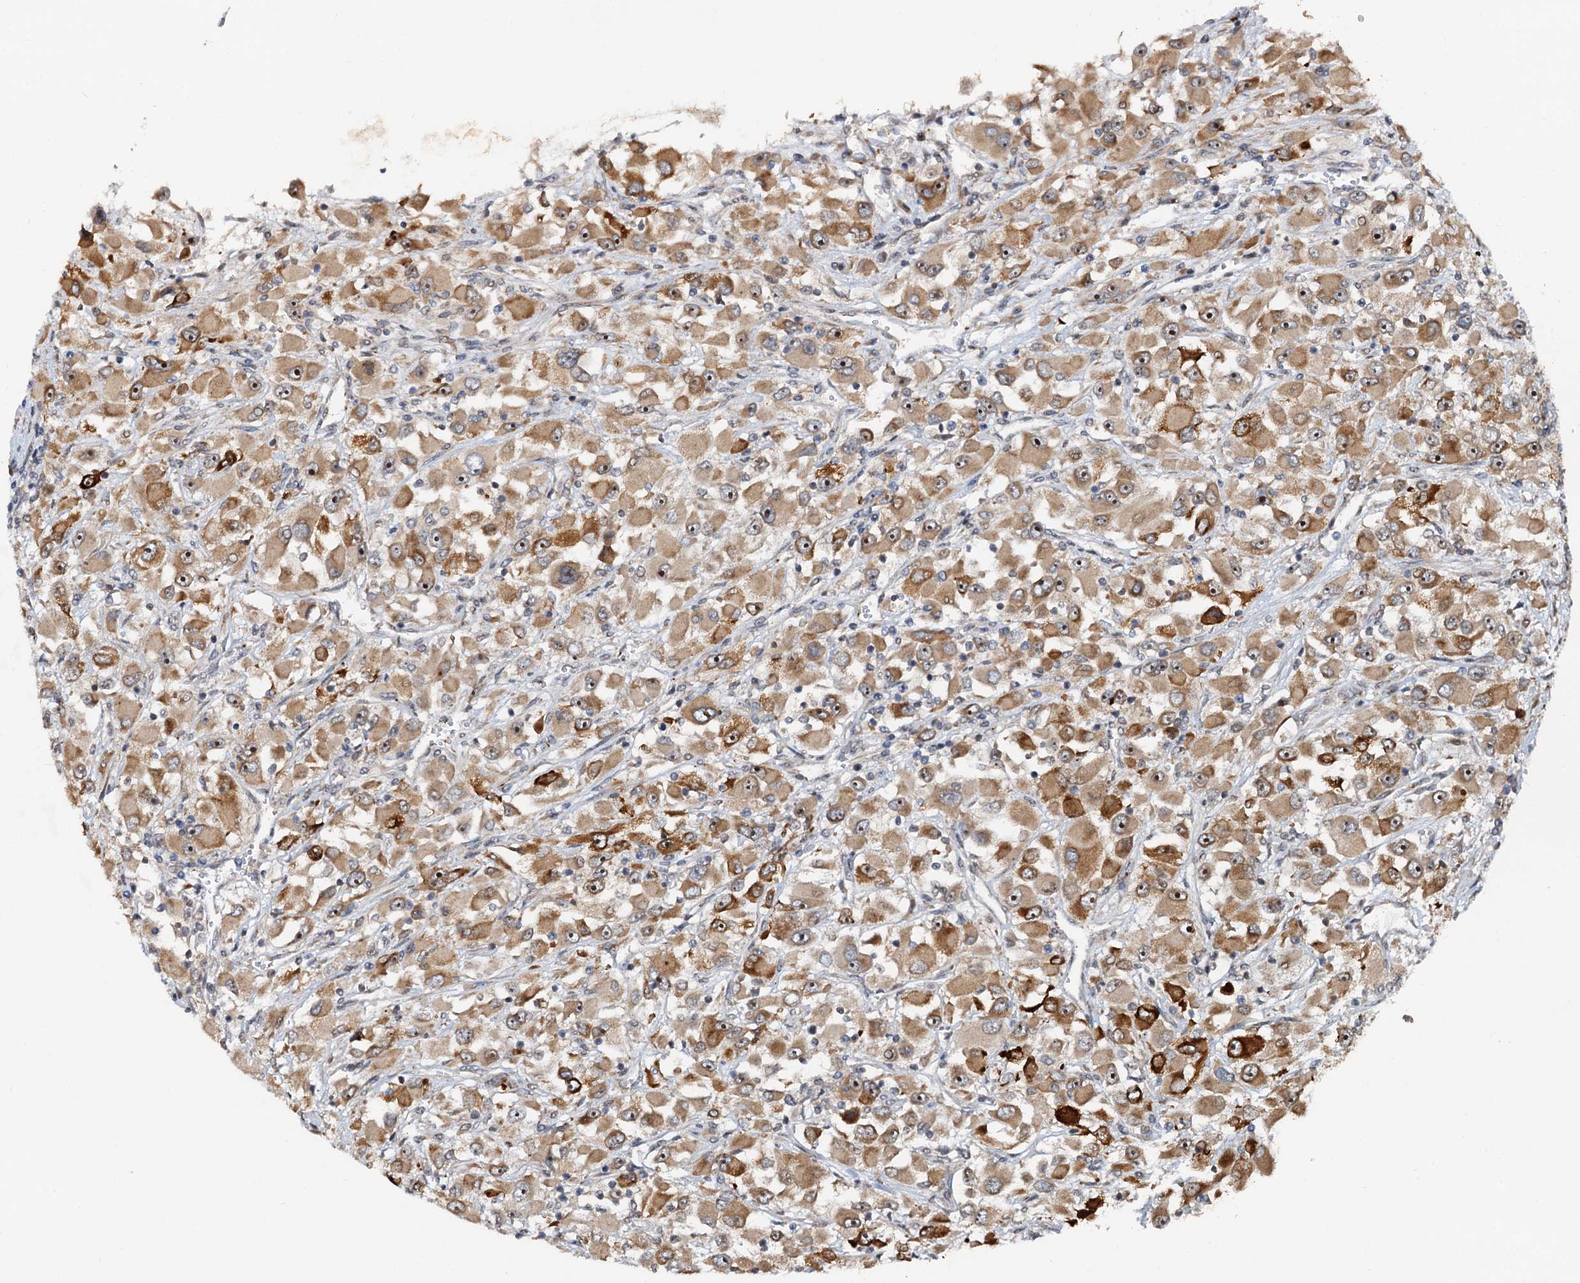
{"staining": {"intensity": "moderate", "quantity": ">75%", "location": "cytoplasmic/membranous,nuclear"}, "tissue": "renal cancer", "cell_type": "Tumor cells", "image_type": "cancer", "snomed": [{"axis": "morphology", "description": "Adenocarcinoma, NOS"}, {"axis": "topography", "description": "Kidney"}], "caption": "Brown immunohistochemical staining in renal adenocarcinoma exhibits moderate cytoplasmic/membranous and nuclear expression in about >75% of tumor cells.", "gene": "CEP68", "patient": {"sex": "female", "age": 52}}